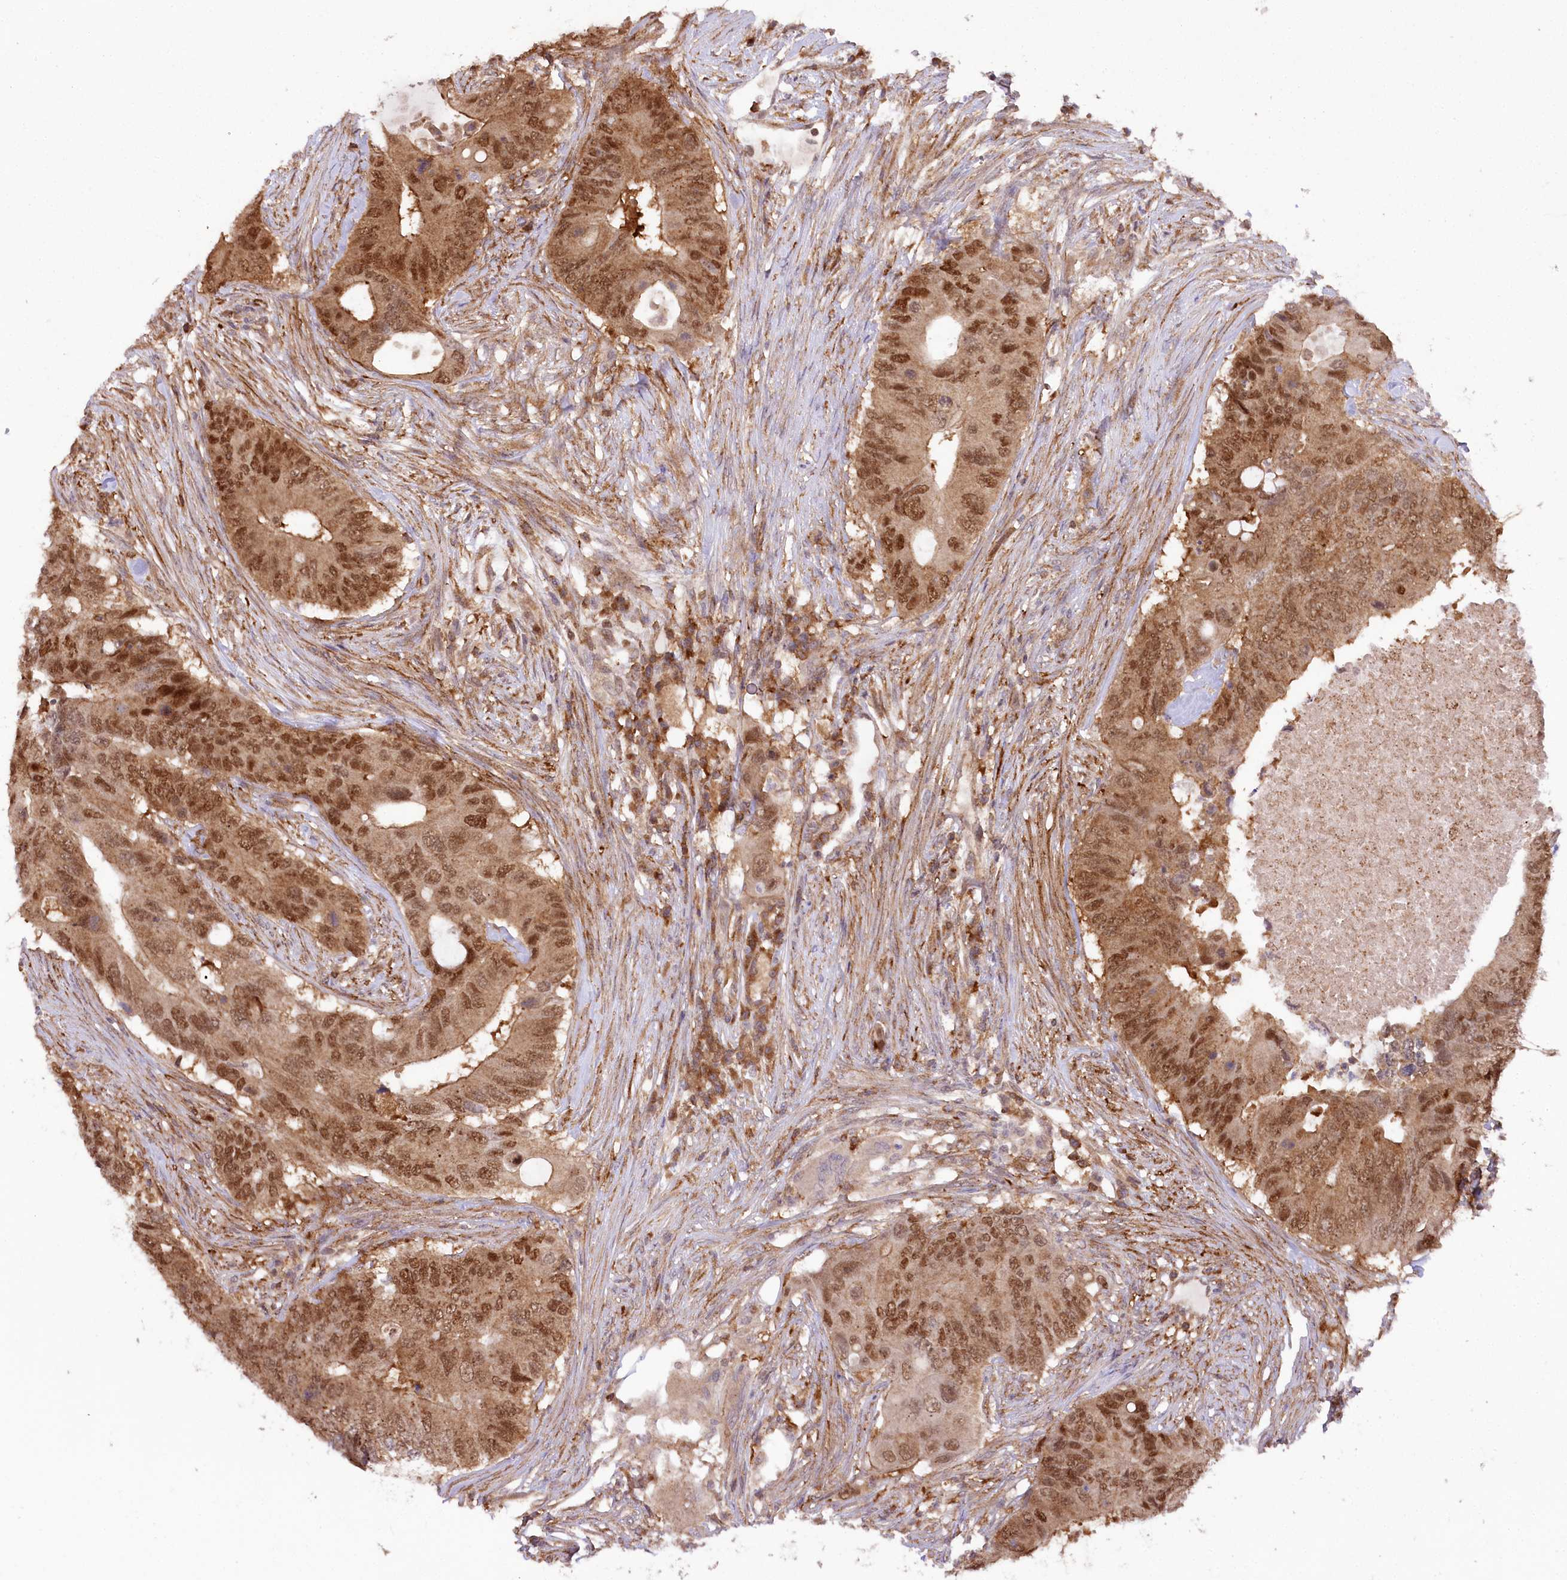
{"staining": {"intensity": "moderate", "quantity": ">75%", "location": "nuclear"}, "tissue": "colorectal cancer", "cell_type": "Tumor cells", "image_type": "cancer", "snomed": [{"axis": "morphology", "description": "Adenocarcinoma, NOS"}, {"axis": "topography", "description": "Colon"}], "caption": "IHC (DAB) staining of colorectal cancer (adenocarcinoma) exhibits moderate nuclear protein staining in approximately >75% of tumor cells.", "gene": "CCDC91", "patient": {"sex": "male", "age": 71}}